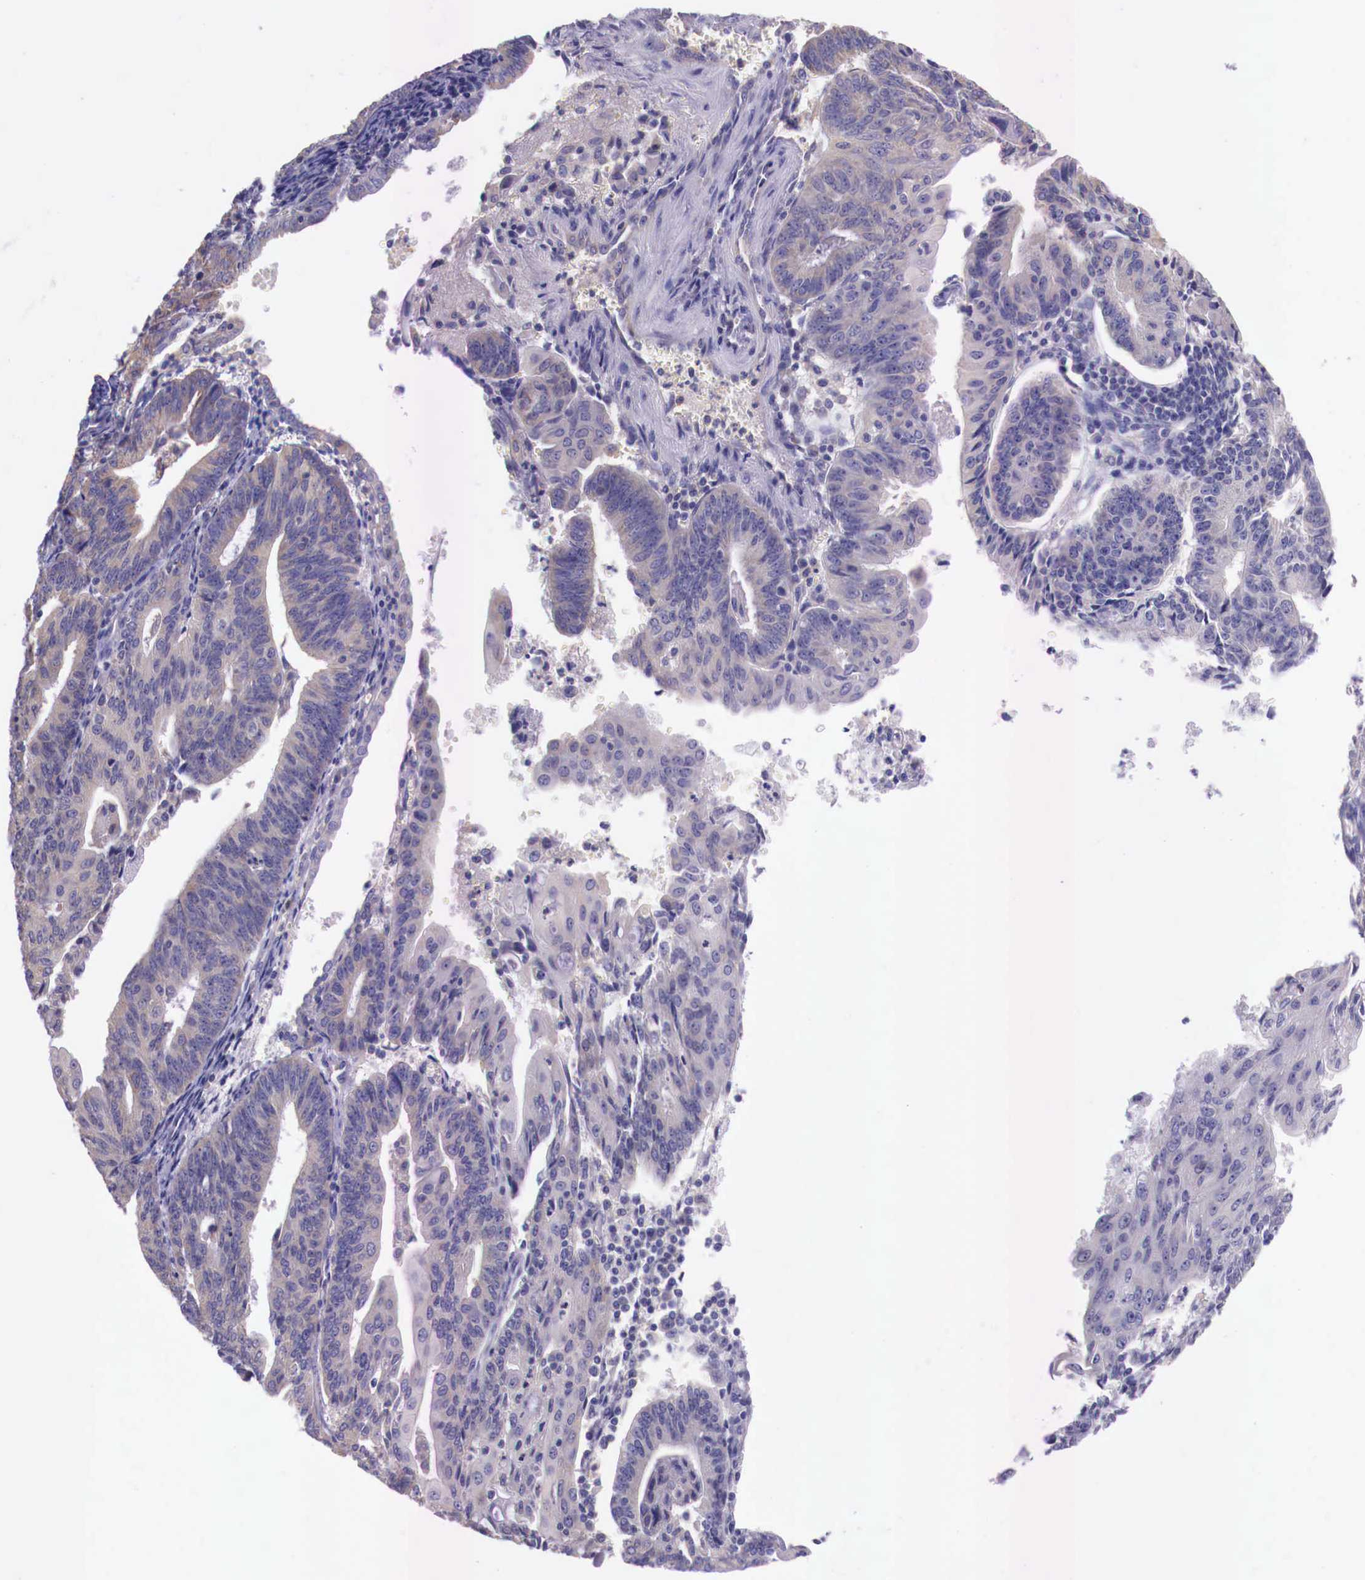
{"staining": {"intensity": "weak", "quantity": "25%-75%", "location": "cytoplasmic/membranous"}, "tissue": "endometrial cancer", "cell_type": "Tumor cells", "image_type": "cancer", "snomed": [{"axis": "morphology", "description": "Adenocarcinoma, NOS"}, {"axis": "topography", "description": "Endometrium"}], "caption": "DAB immunohistochemical staining of endometrial cancer shows weak cytoplasmic/membranous protein positivity in about 25%-75% of tumor cells. (DAB (3,3'-diaminobenzidine) IHC with brightfield microscopy, high magnification).", "gene": "GRIPAP1", "patient": {"sex": "female", "age": 56}}